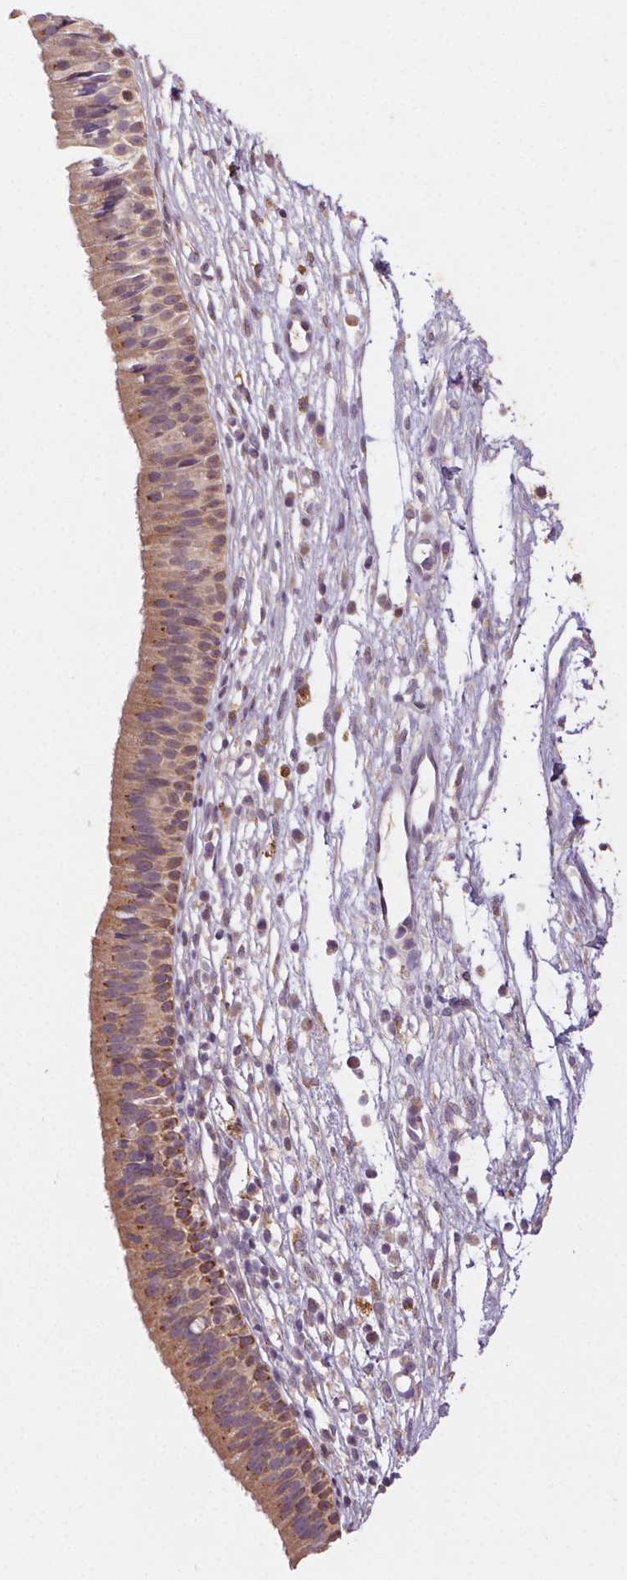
{"staining": {"intensity": "weak", "quantity": ">75%", "location": "cytoplasmic/membranous"}, "tissue": "nasopharynx", "cell_type": "Respiratory epithelial cells", "image_type": "normal", "snomed": [{"axis": "morphology", "description": "Normal tissue, NOS"}, {"axis": "topography", "description": "Nasopharynx"}], "caption": "About >75% of respiratory epithelial cells in benign nasopharynx show weak cytoplasmic/membranous protein positivity as visualized by brown immunohistochemical staining.", "gene": "FNBP1L", "patient": {"sex": "male", "age": 24}}